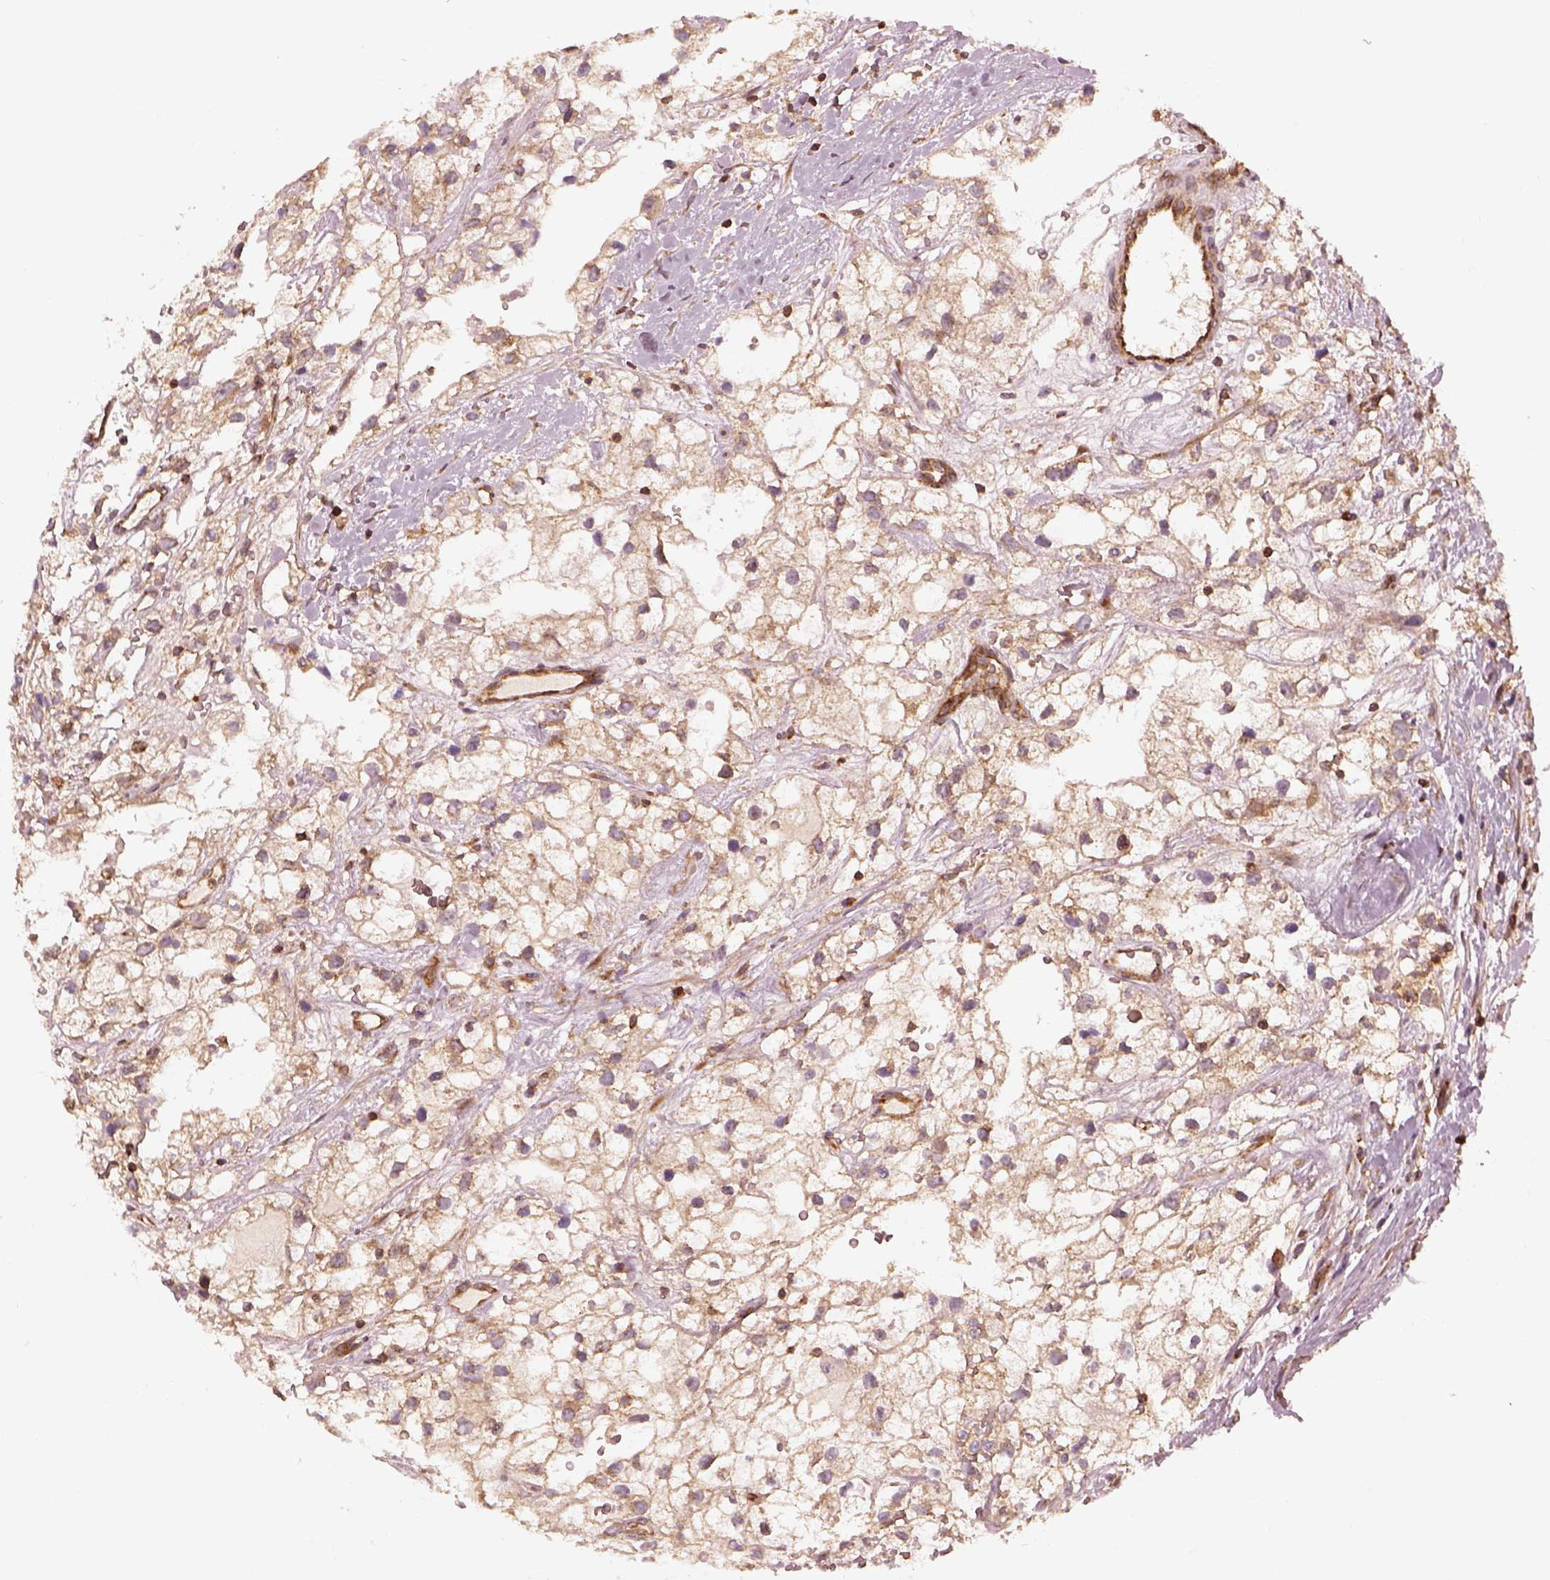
{"staining": {"intensity": "weak", "quantity": "25%-75%", "location": "cytoplasmic/membranous"}, "tissue": "renal cancer", "cell_type": "Tumor cells", "image_type": "cancer", "snomed": [{"axis": "morphology", "description": "Adenocarcinoma, NOS"}, {"axis": "topography", "description": "Kidney"}], "caption": "IHC image of neoplastic tissue: renal cancer (adenocarcinoma) stained using immunohistochemistry (IHC) reveals low levels of weak protein expression localized specifically in the cytoplasmic/membranous of tumor cells, appearing as a cytoplasmic/membranous brown color.", "gene": "LSM14A", "patient": {"sex": "male", "age": 59}}